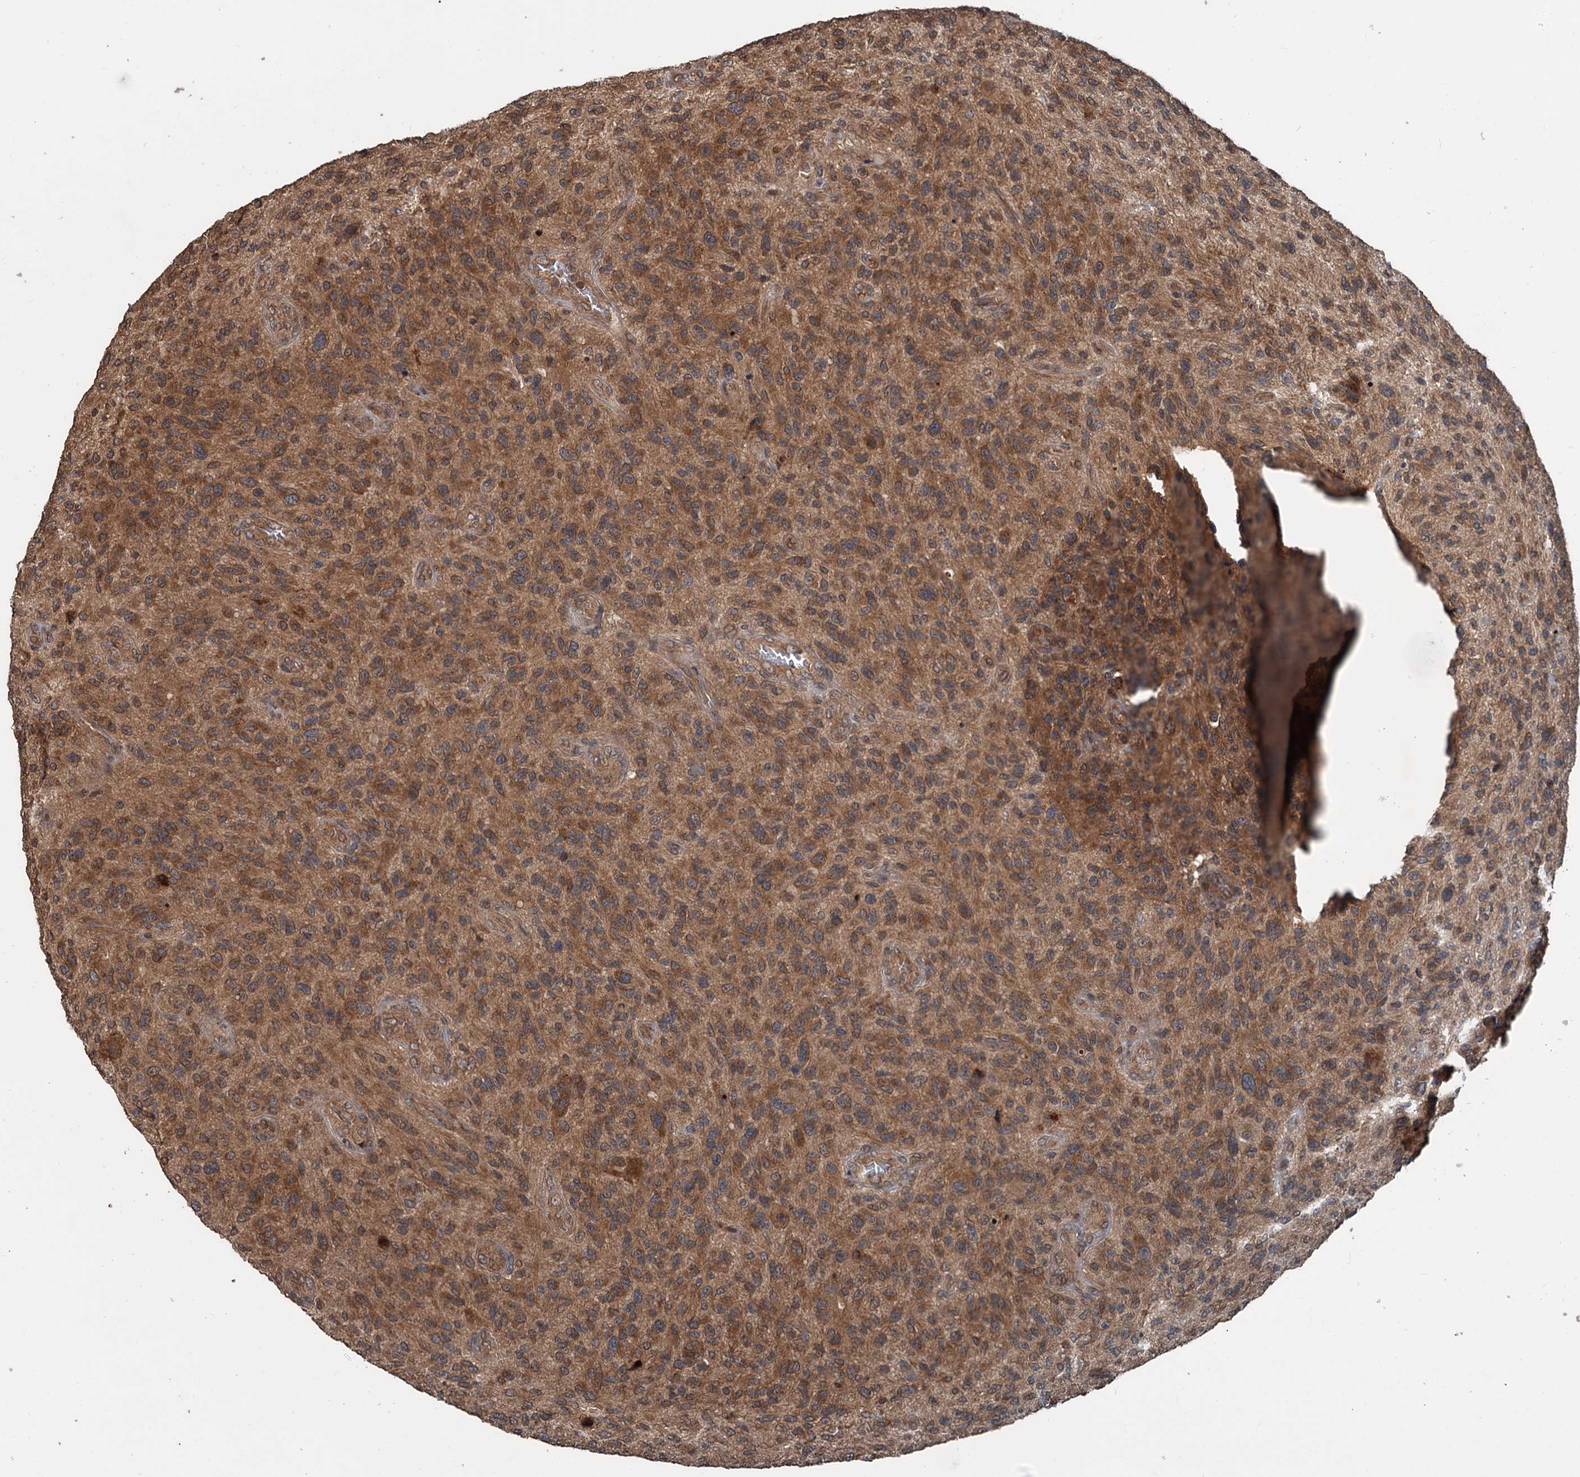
{"staining": {"intensity": "strong", "quantity": ">75%", "location": "cytoplasmic/membranous"}, "tissue": "glioma", "cell_type": "Tumor cells", "image_type": "cancer", "snomed": [{"axis": "morphology", "description": "Glioma, malignant, High grade"}, {"axis": "topography", "description": "Brain"}], "caption": "Strong cytoplasmic/membranous expression for a protein is appreciated in about >75% of tumor cells of glioma using immunohistochemistry (IHC).", "gene": "N4BP2L2", "patient": {"sex": "male", "age": 47}}